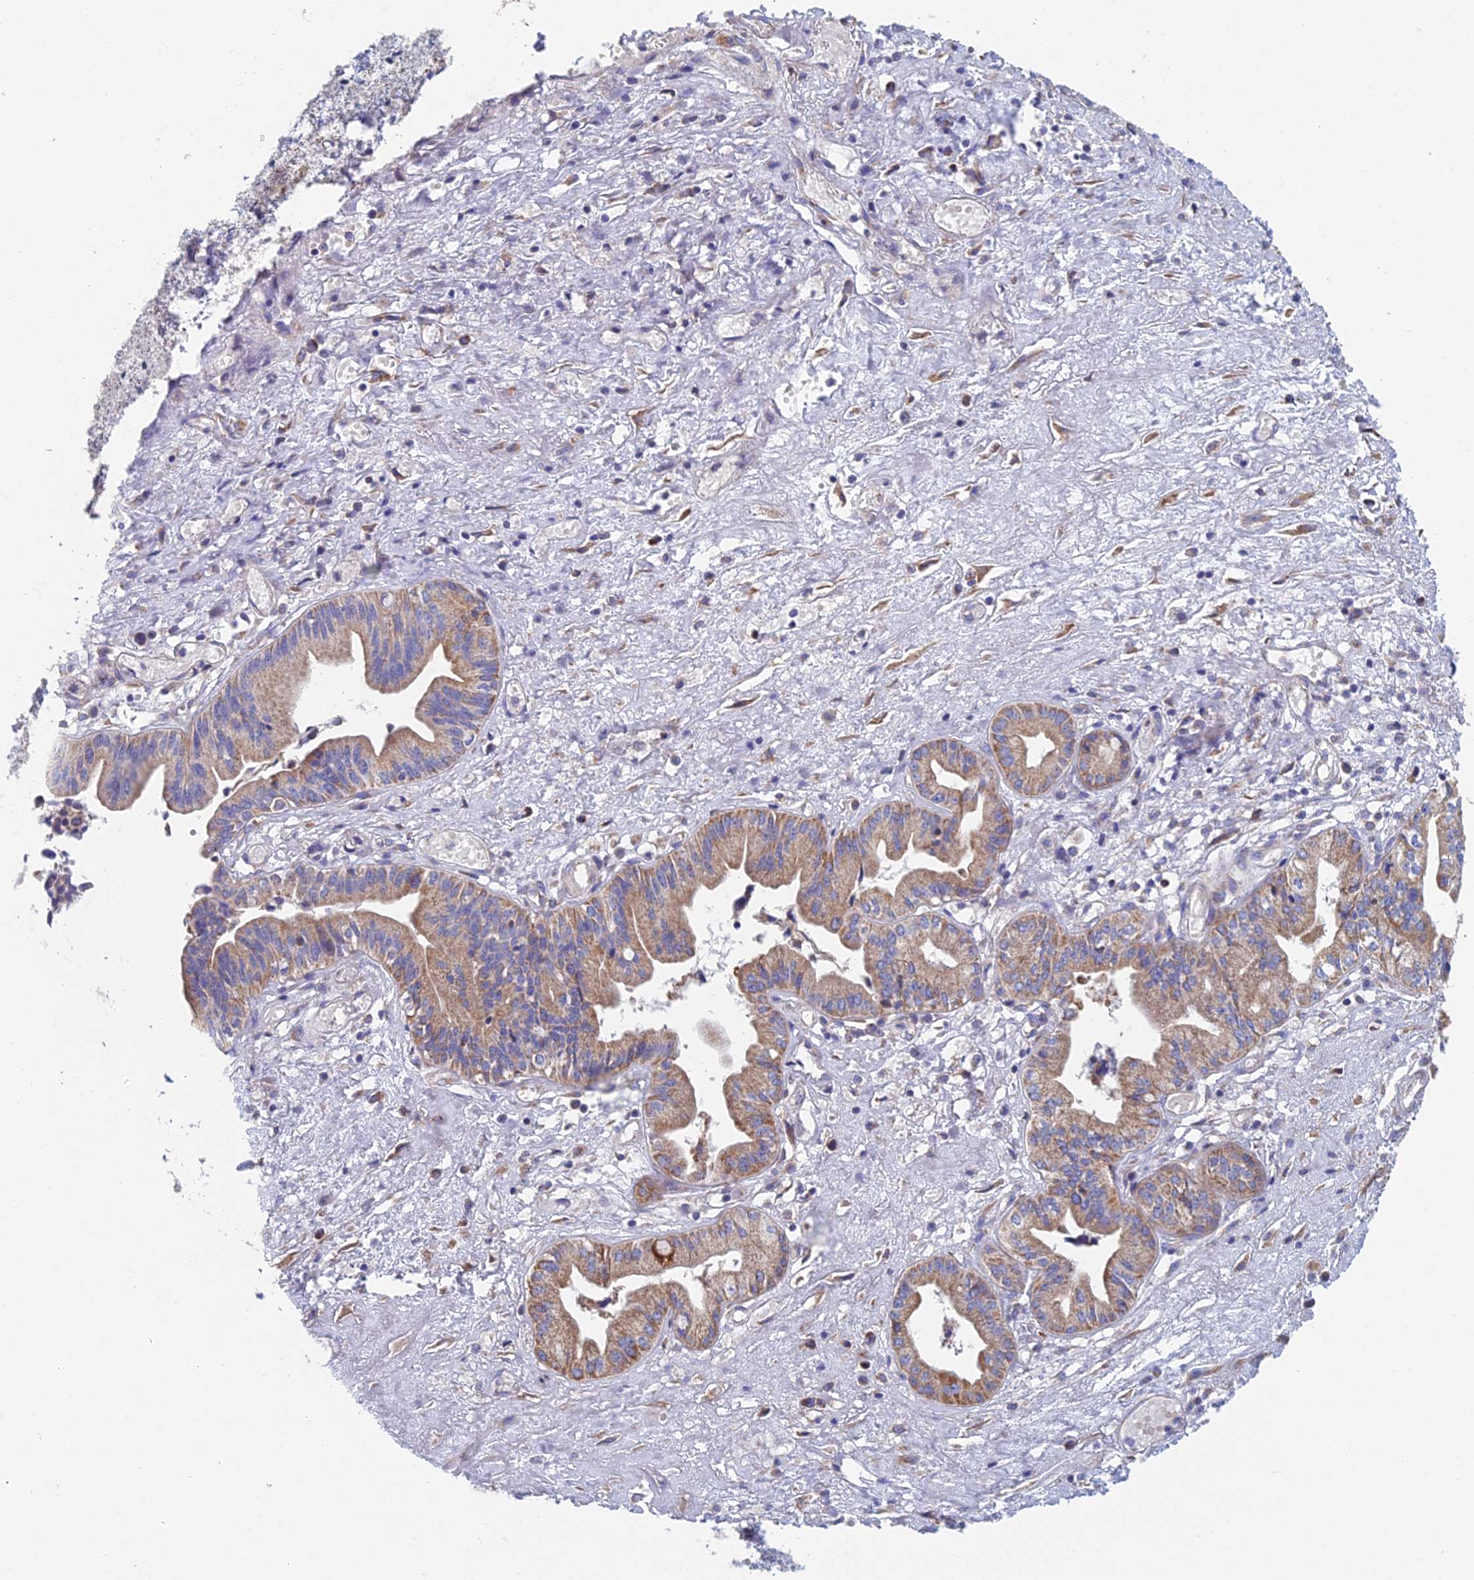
{"staining": {"intensity": "moderate", "quantity": ">75%", "location": "cytoplasmic/membranous"}, "tissue": "pancreatic cancer", "cell_type": "Tumor cells", "image_type": "cancer", "snomed": [{"axis": "morphology", "description": "Adenocarcinoma, NOS"}, {"axis": "topography", "description": "Pancreas"}], "caption": "IHC histopathology image of neoplastic tissue: human pancreatic adenocarcinoma stained using immunohistochemistry (IHC) displays medium levels of moderate protein expression localized specifically in the cytoplasmic/membranous of tumor cells, appearing as a cytoplasmic/membranous brown color.", "gene": "CRACR2B", "patient": {"sex": "female", "age": 50}}